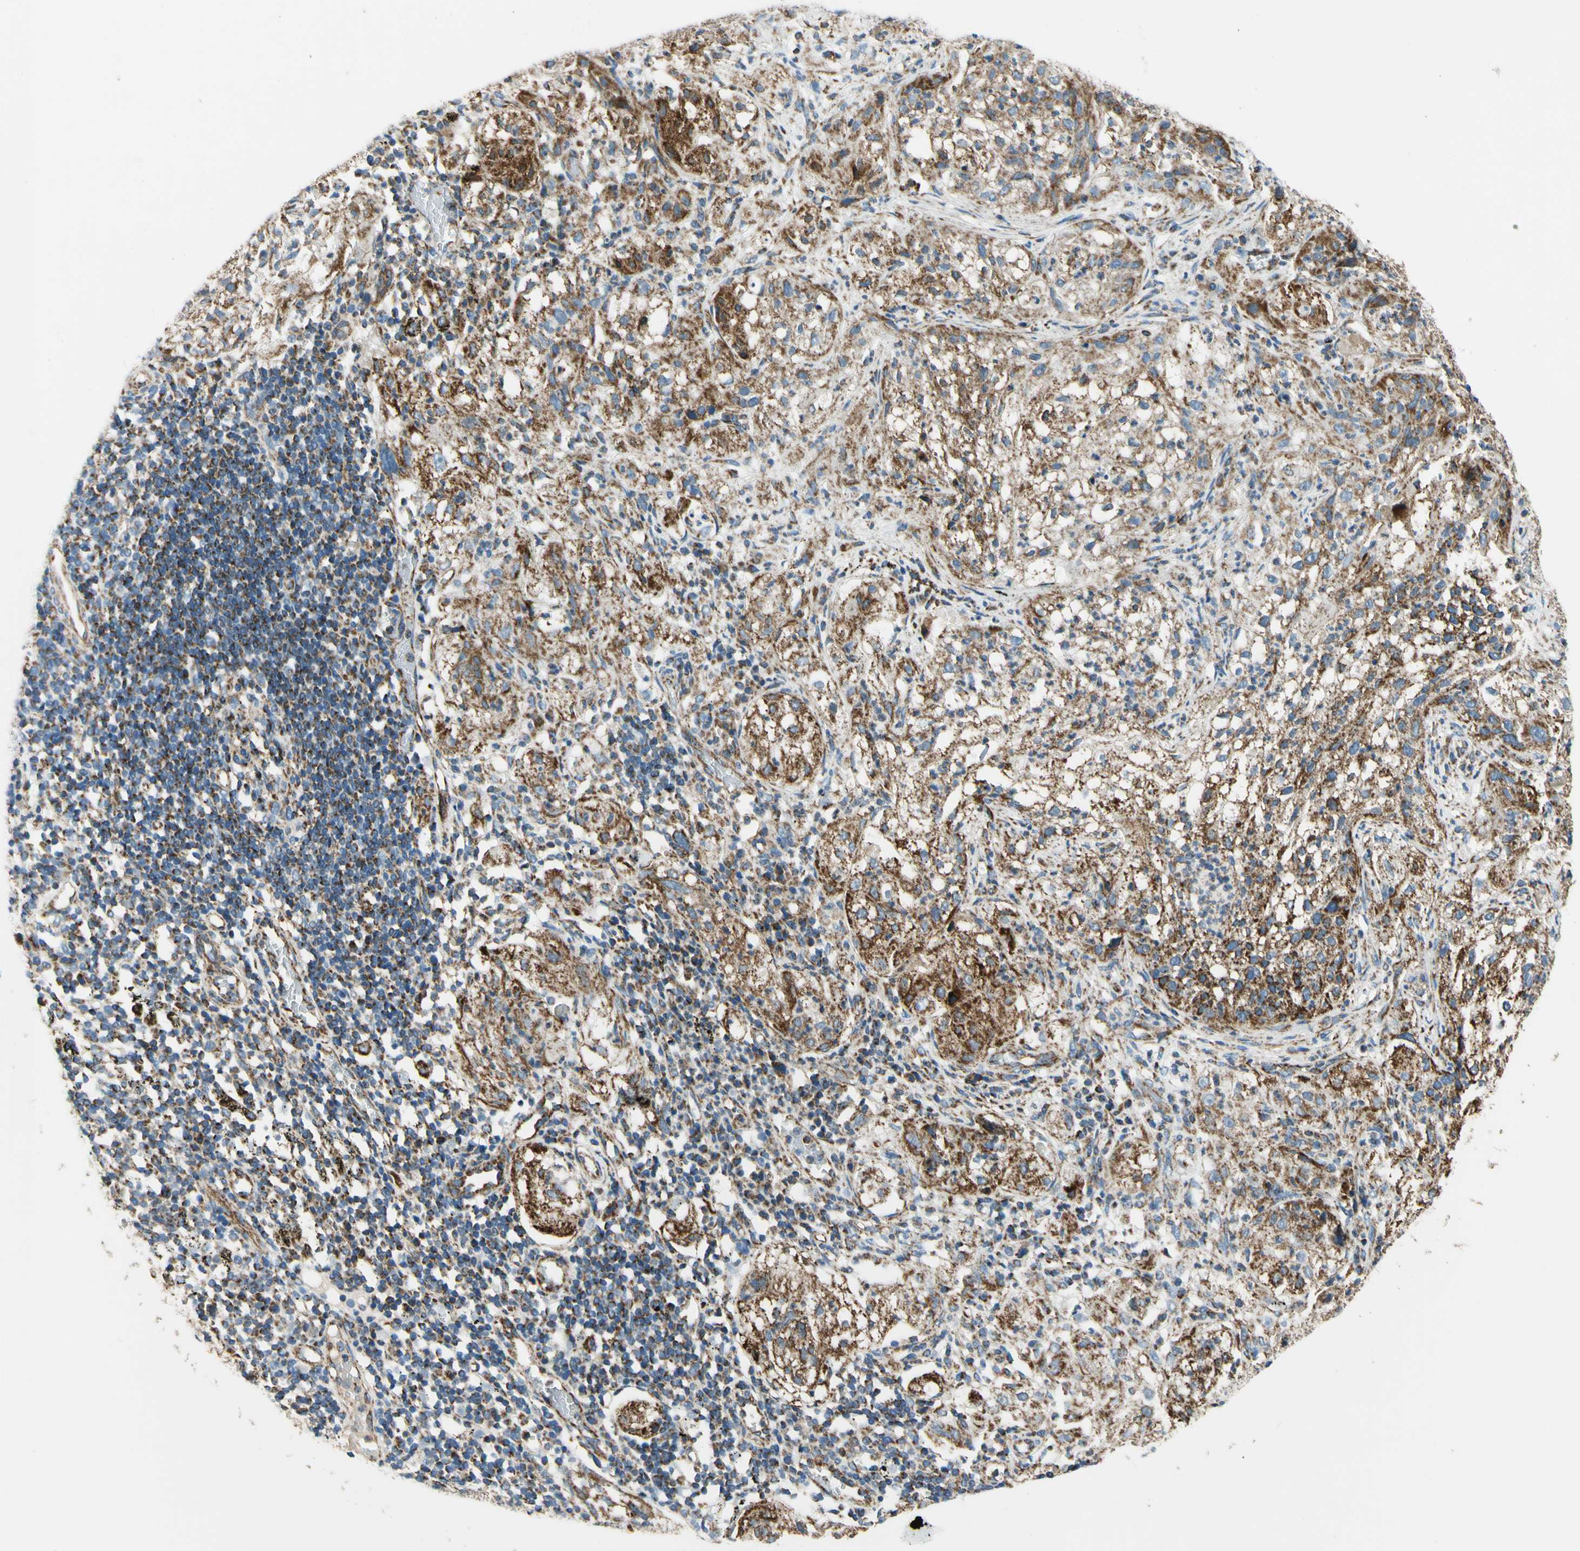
{"staining": {"intensity": "strong", "quantity": ">75%", "location": "cytoplasmic/membranous"}, "tissue": "lung cancer", "cell_type": "Tumor cells", "image_type": "cancer", "snomed": [{"axis": "morphology", "description": "Inflammation, NOS"}, {"axis": "morphology", "description": "Squamous cell carcinoma, NOS"}, {"axis": "topography", "description": "Lymph node"}, {"axis": "topography", "description": "Soft tissue"}, {"axis": "topography", "description": "Lung"}], "caption": "Lung cancer stained with IHC demonstrates strong cytoplasmic/membranous positivity in about >75% of tumor cells. The staining was performed using DAB to visualize the protein expression in brown, while the nuclei were stained in blue with hematoxylin (Magnification: 20x).", "gene": "MAVS", "patient": {"sex": "male", "age": 66}}